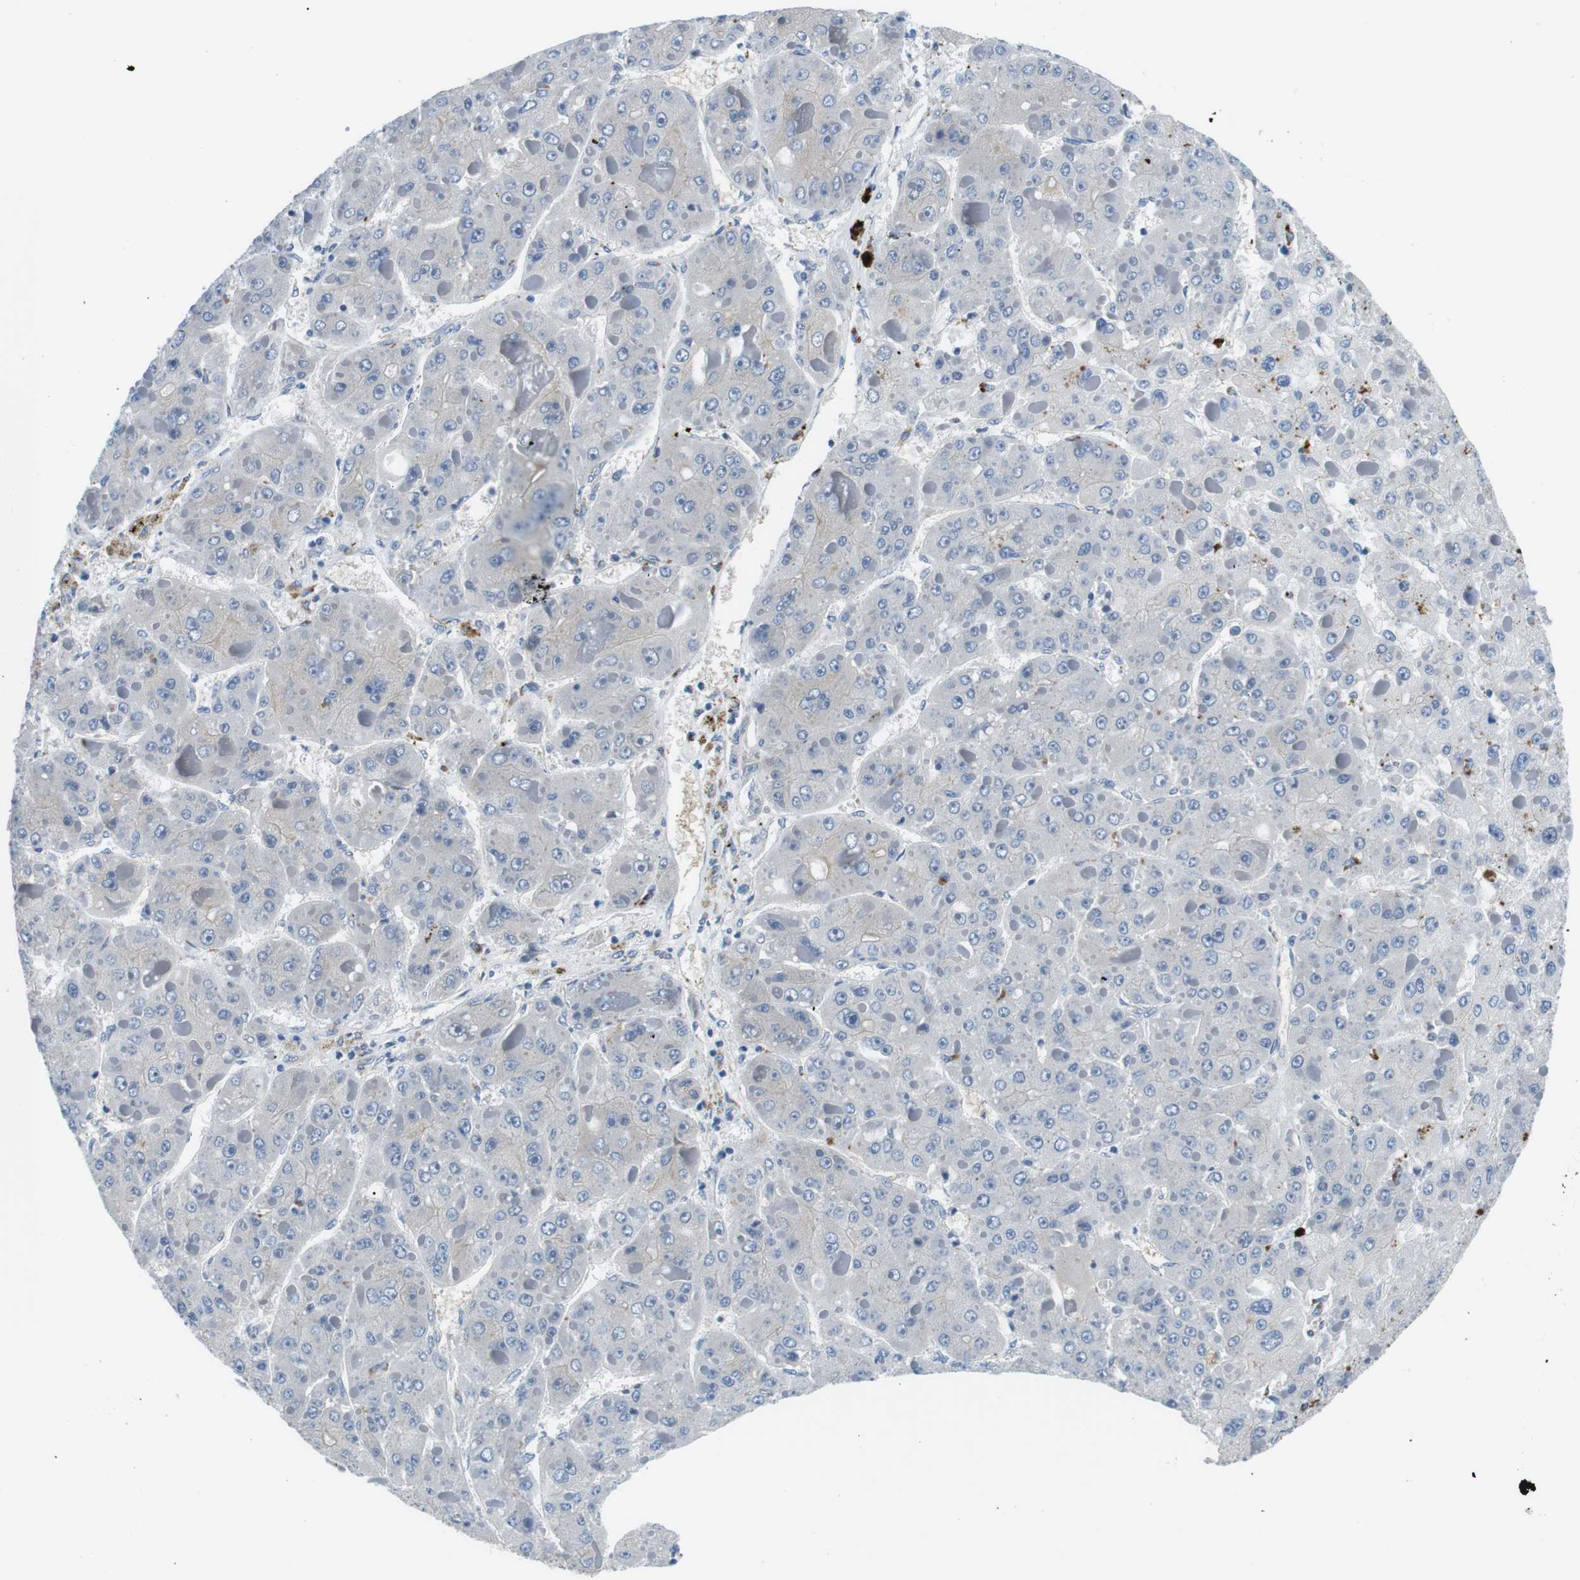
{"staining": {"intensity": "negative", "quantity": "none", "location": "none"}, "tissue": "liver cancer", "cell_type": "Tumor cells", "image_type": "cancer", "snomed": [{"axis": "morphology", "description": "Carcinoma, Hepatocellular, NOS"}, {"axis": "topography", "description": "Liver"}], "caption": "Liver cancer (hepatocellular carcinoma) was stained to show a protein in brown. There is no significant expression in tumor cells. Brightfield microscopy of IHC stained with DAB (3,3'-diaminobenzidine) (brown) and hematoxylin (blue), captured at high magnification.", "gene": "WSCD1", "patient": {"sex": "female", "age": 73}}